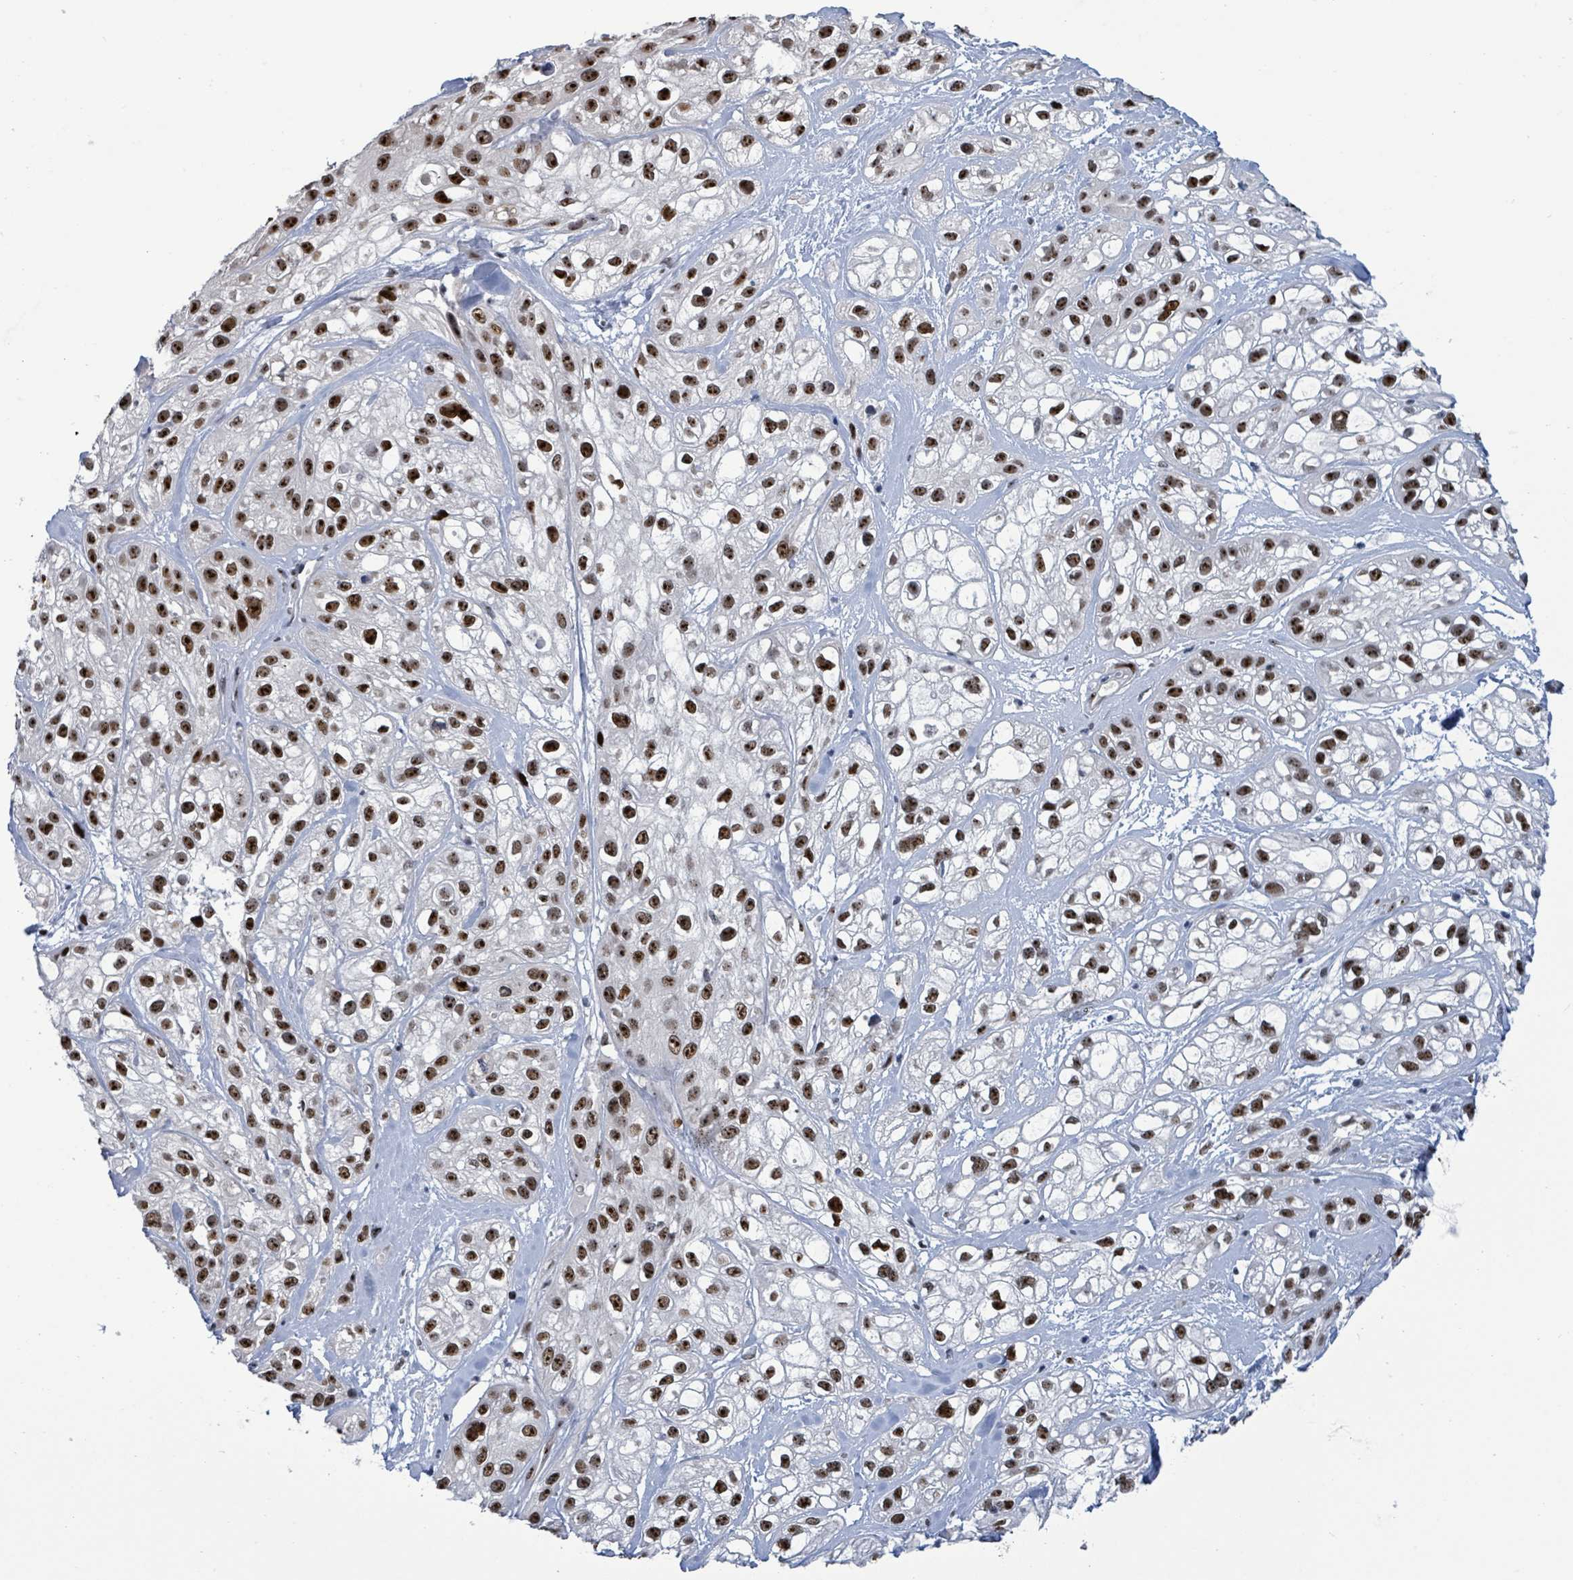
{"staining": {"intensity": "strong", "quantity": ">75%", "location": "nuclear"}, "tissue": "skin cancer", "cell_type": "Tumor cells", "image_type": "cancer", "snomed": [{"axis": "morphology", "description": "Squamous cell carcinoma, NOS"}, {"axis": "topography", "description": "Skin"}], "caption": "Skin cancer (squamous cell carcinoma) was stained to show a protein in brown. There is high levels of strong nuclear staining in approximately >75% of tumor cells. The protein is shown in brown color, while the nuclei are stained blue.", "gene": "RRN3", "patient": {"sex": "male", "age": 82}}